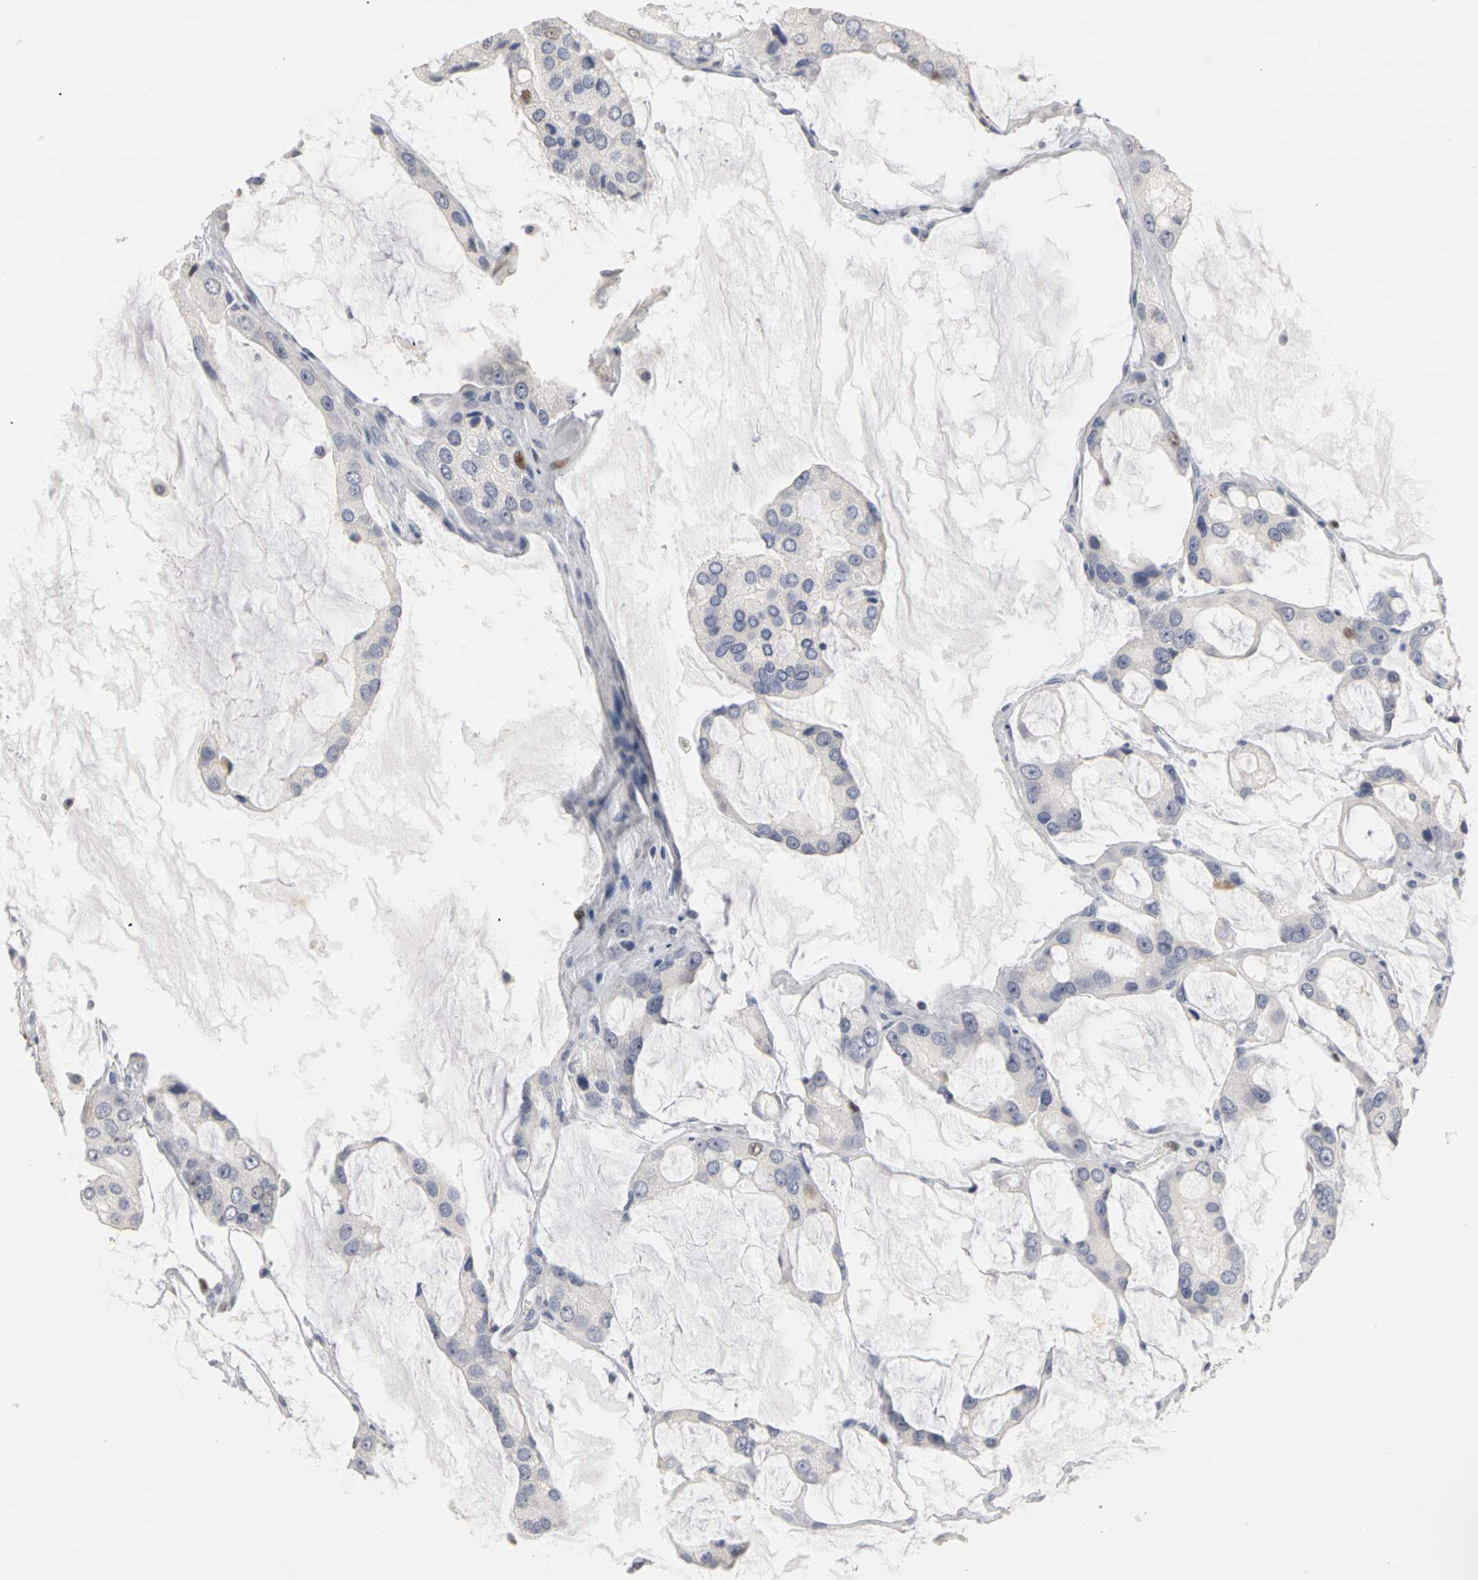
{"staining": {"intensity": "negative", "quantity": "none", "location": "none"}, "tissue": "prostate cancer", "cell_type": "Tumor cells", "image_type": "cancer", "snomed": [{"axis": "morphology", "description": "Adenocarcinoma, High grade"}, {"axis": "topography", "description": "Prostate"}], "caption": "Prostate high-grade adenocarcinoma was stained to show a protein in brown. There is no significant staining in tumor cells.", "gene": "MCM6", "patient": {"sex": "male", "age": 67}}